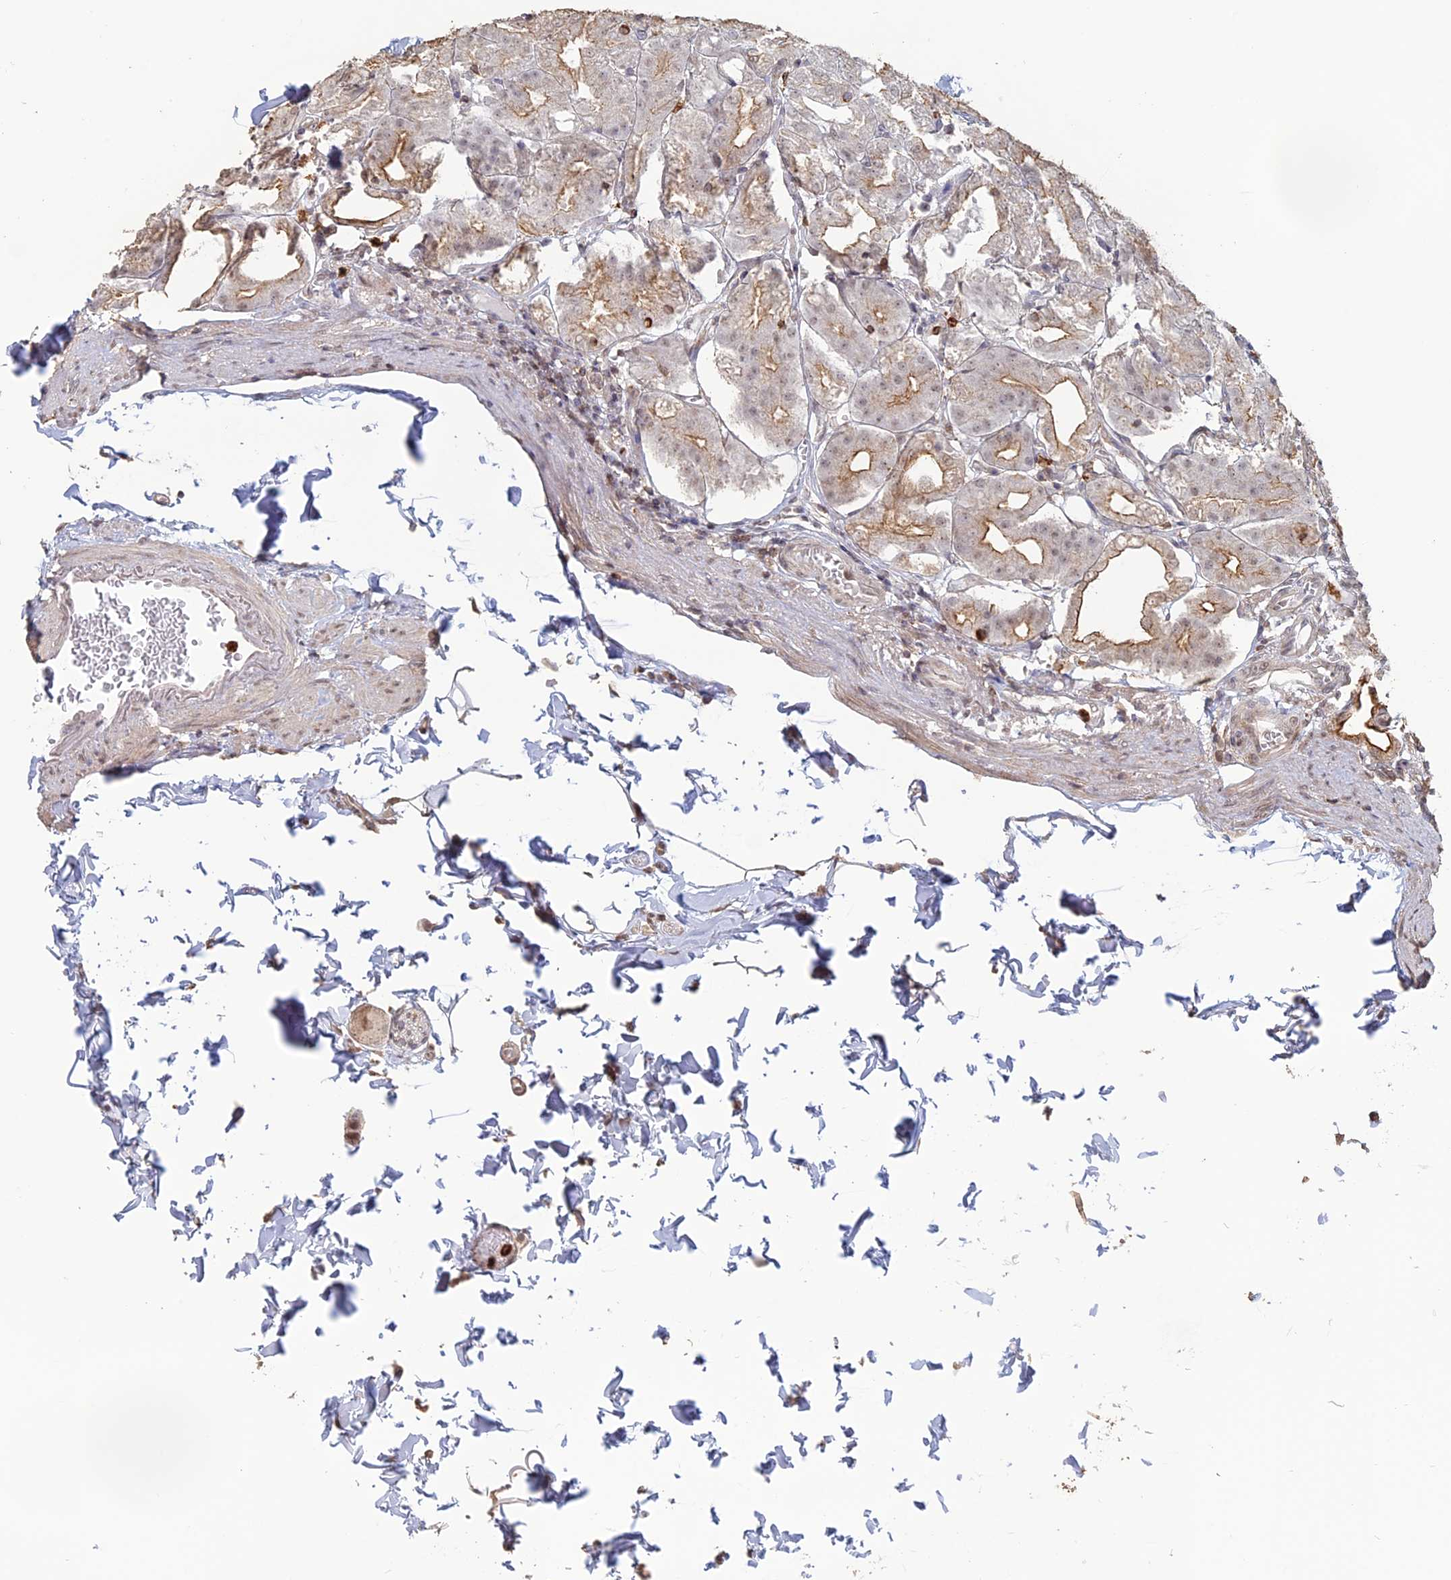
{"staining": {"intensity": "weak", "quantity": "<25%", "location": "cytoplasmic/membranous"}, "tissue": "stomach", "cell_type": "Glandular cells", "image_type": "normal", "snomed": [{"axis": "morphology", "description": "Normal tissue, NOS"}, {"axis": "topography", "description": "Stomach, lower"}], "caption": "The image exhibits no staining of glandular cells in normal stomach. (DAB (3,3'-diaminobenzidine) IHC visualized using brightfield microscopy, high magnification).", "gene": "APOBR", "patient": {"sex": "male", "age": 71}}